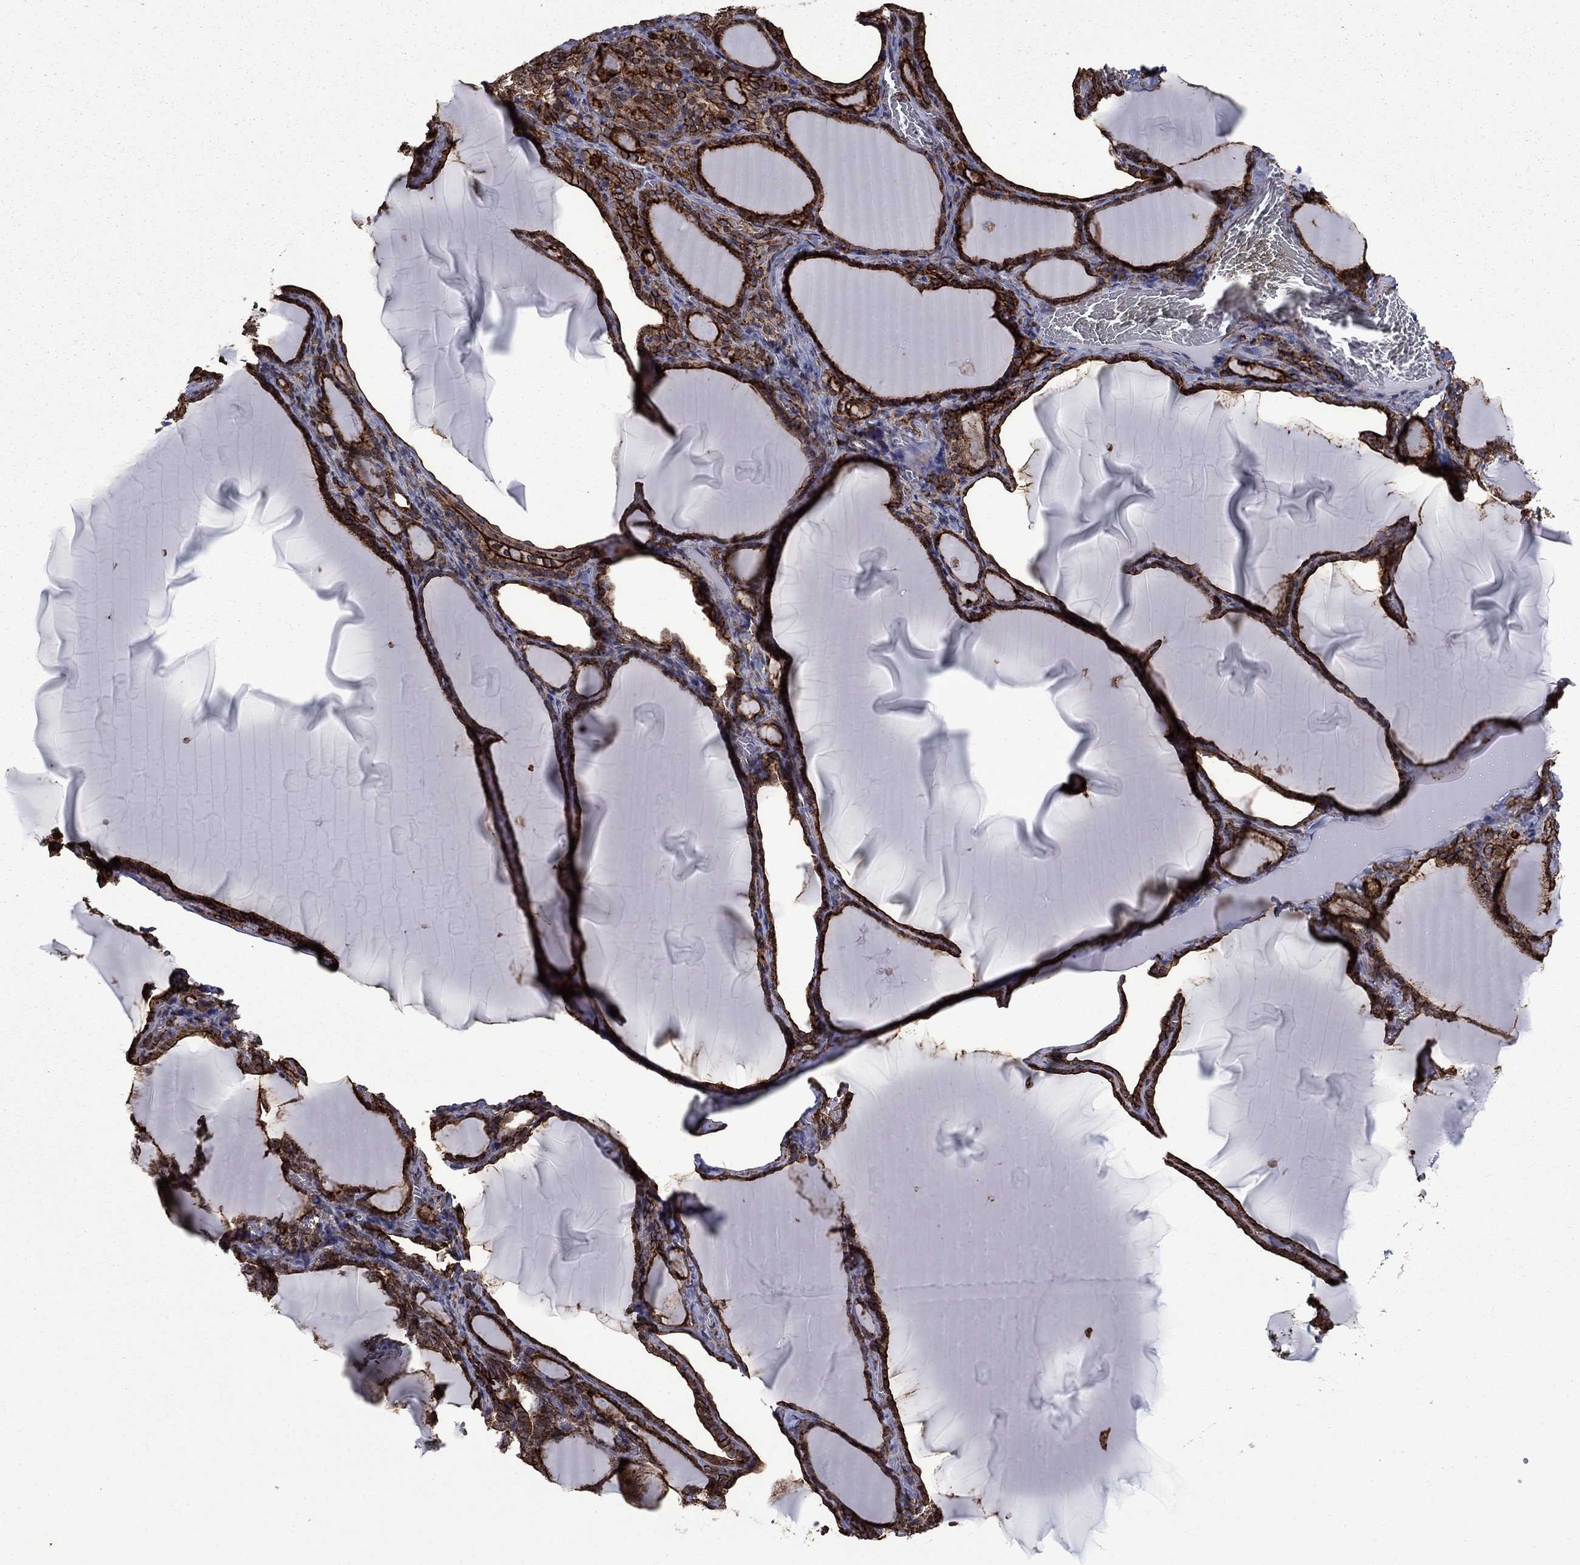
{"staining": {"intensity": "strong", "quantity": ">75%", "location": "cytoplasmic/membranous"}, "tissue": "thyroid gland", "cell_type": "Glandular cells", "image_type": "normal", "snomed": [{"axis": "morphology", "description": "Normal tissue, NOS"}, {"axis": "morphology", "description": "Hyperplasia, NOS"}, {"axis": "topography", "description": "Thyroid gland"}], "caption": "Human thyroid gland stained with a protein marker exhibits strong staining in glandular cells.", "gene": "PLAU", "patient": {"sex": "female", "age": 27}}